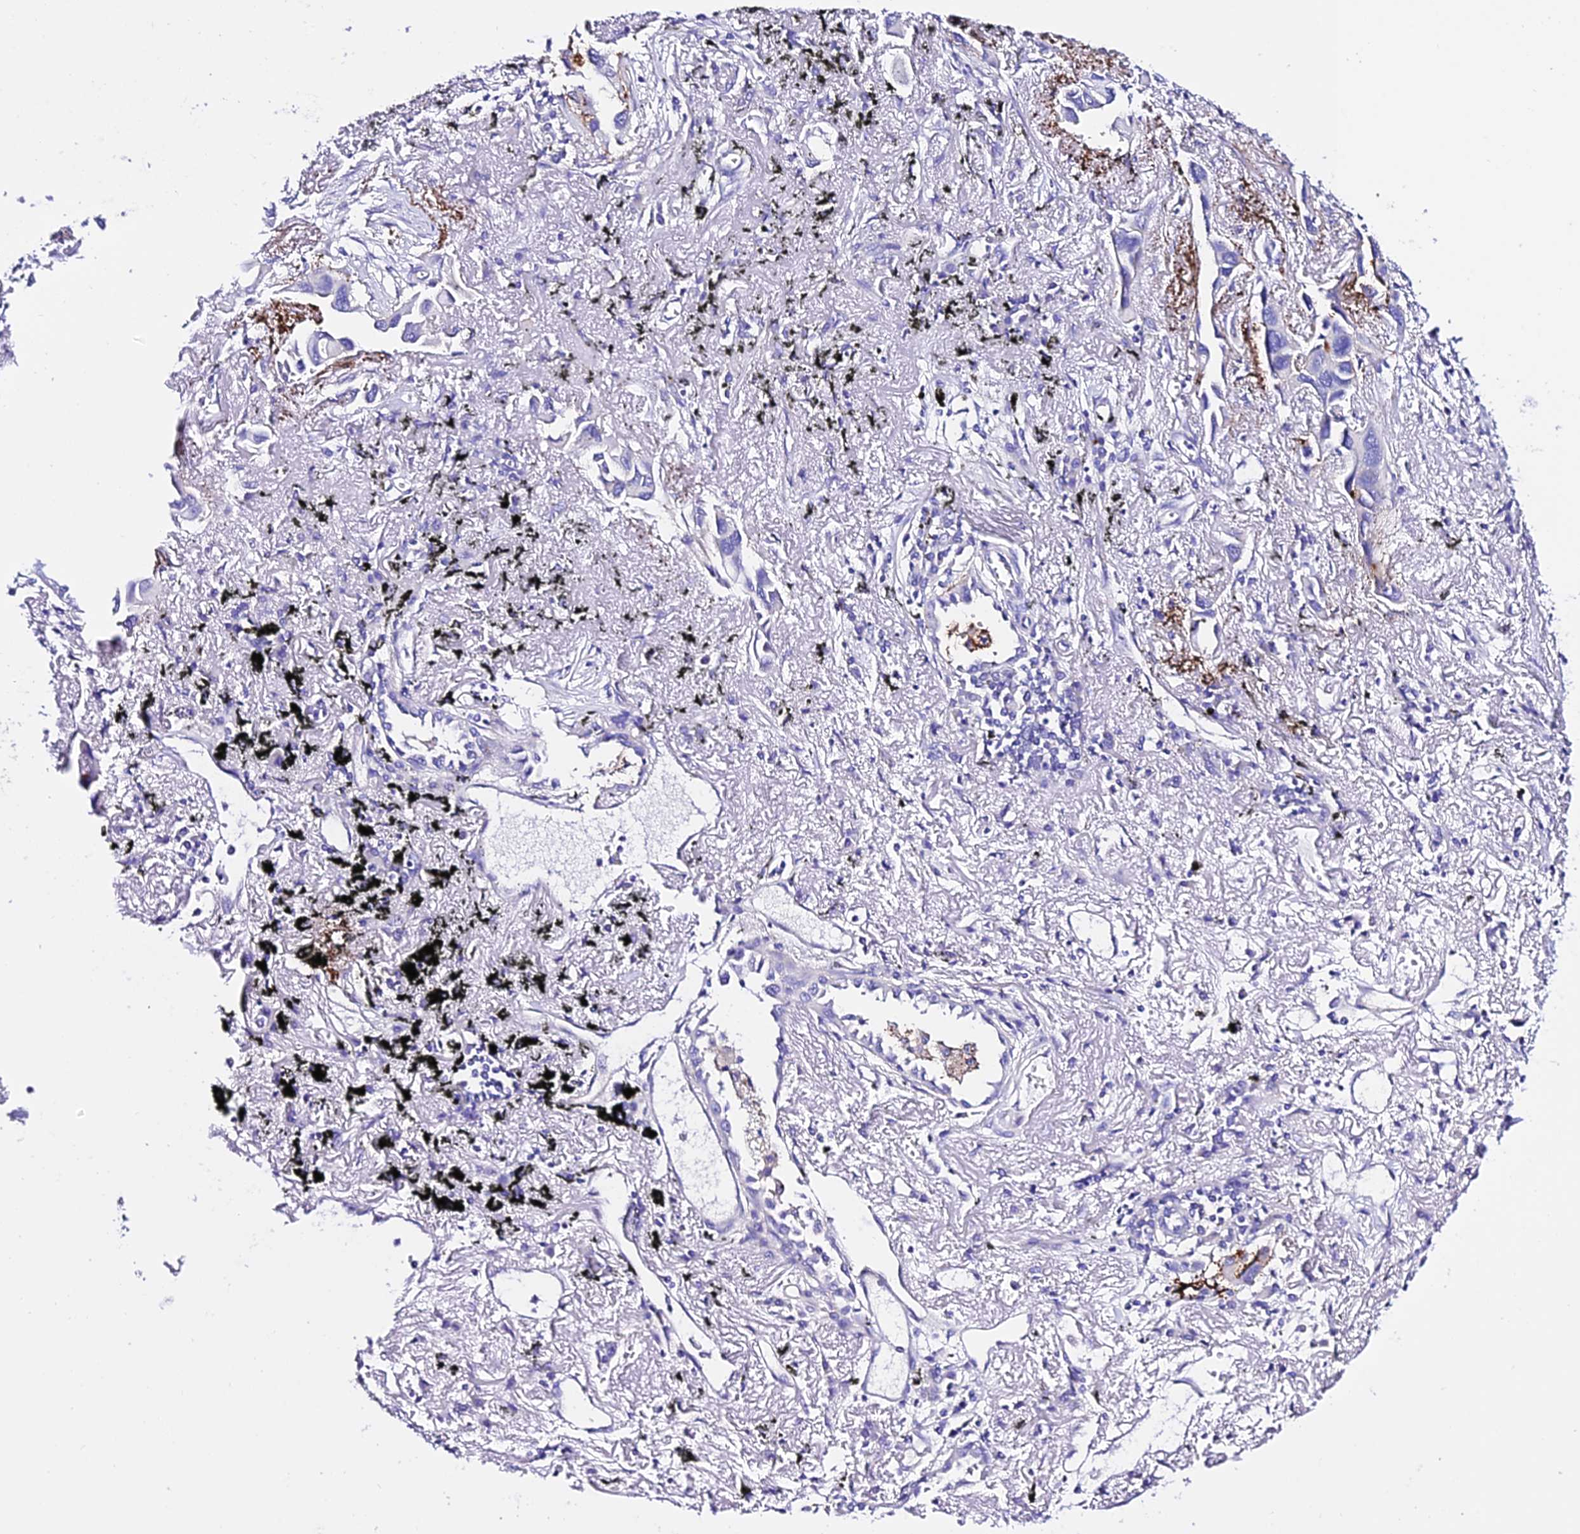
{"staining": {"intensity": "negative", "quantity": "none", "location": "none"}, "tissue": "lung cancer", "cell_type": "Tumor cells", "image_type": "cancer", "snomed": [{"axis": "morphology", "description": "Adenocarcinoma, NOS"}, {"axis": "topography", "description": "Lung"}], "caption": "Histopathology image shows no significant protein expression in tumor cells of adenocarcinoma (lung).", "gene": "TMEM117", "patient": {"sex": "female", "age": 76}}